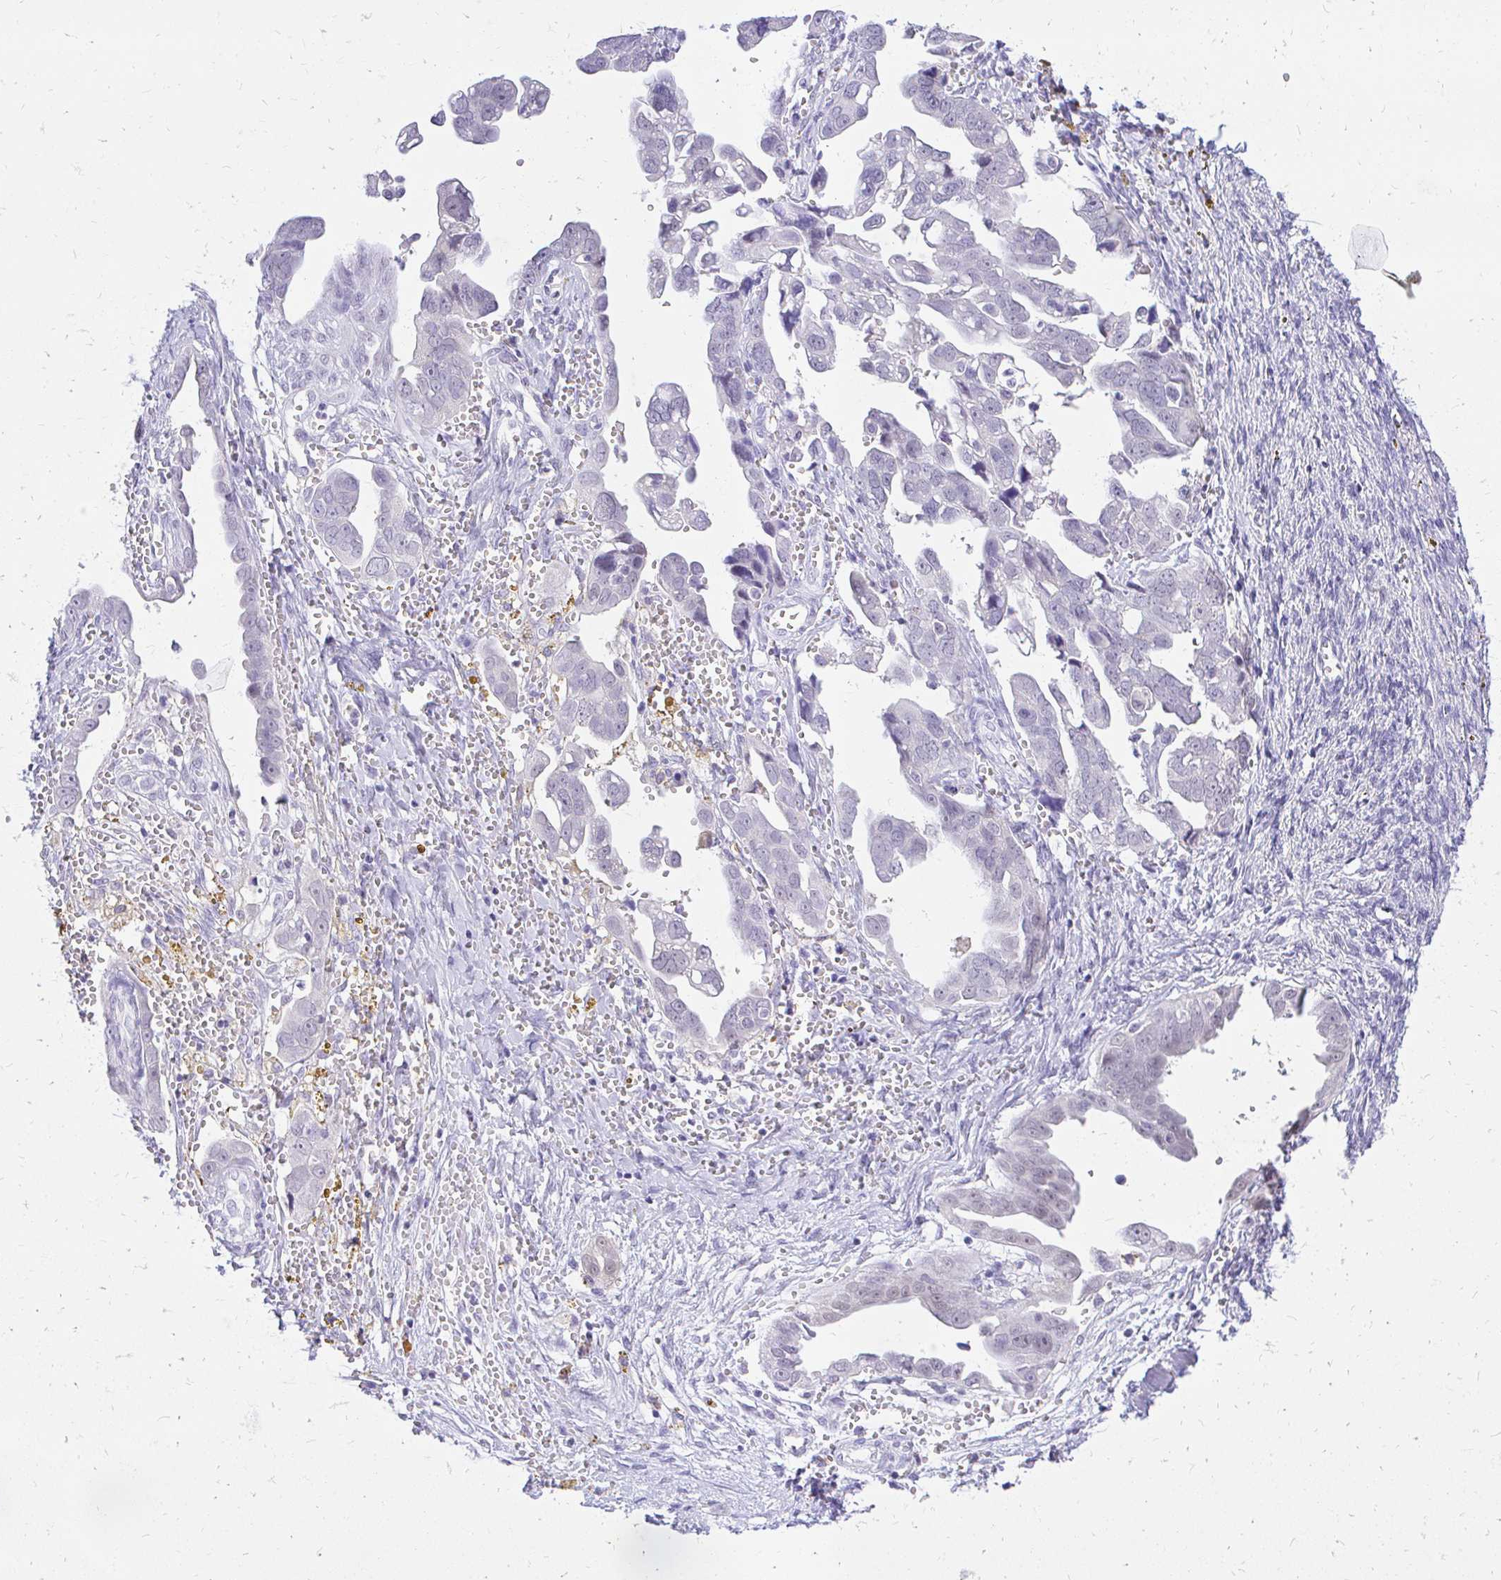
{"staining": {"intensity": "negative", "quantity": "none", "location": "none"}, "tissue": "ovarian cancer", "cell_type": "Tumor cells", "image_type": "cancer", "snomed": [{"axis": "morphology", "description": "Cystadenocarcinoma, serous, NOS"}, {"axis": "topography", "description": "Ovary"}], "caption": "An image of ovarian cancer (serous cystadenocarcinoma) stained for a protein exhibits no brown staining in tumor cells.", "gene": "FATE1", "patient": {"sex": "female", "age": 59}}